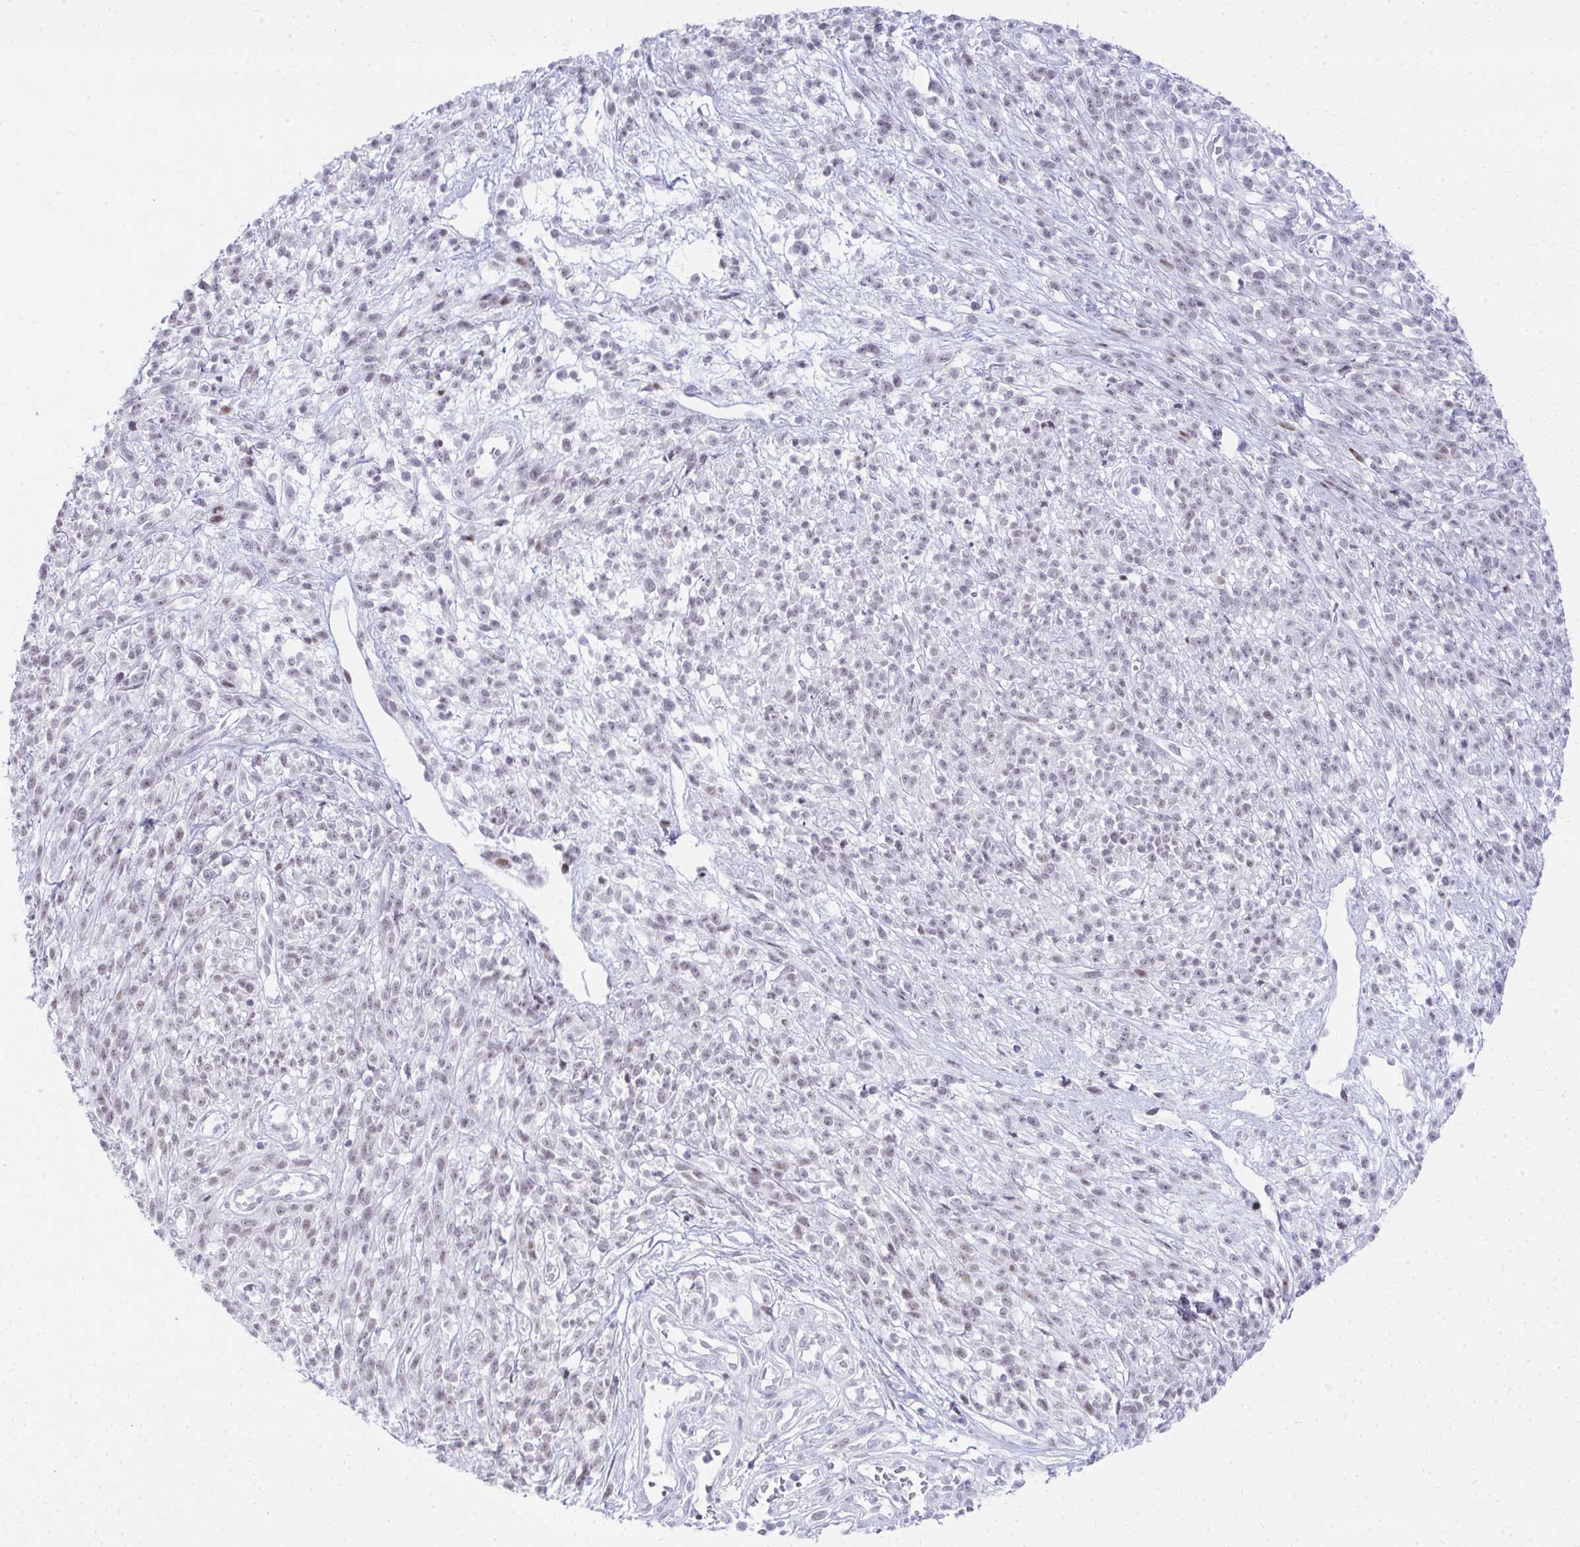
{"staining": {"intensity": "weak", "quantity": ">75%", "location": "nuclear"}, "tissue": "melanoma", "cell_type": "Tumor cells", "image_type": "cancer", "snomed": [{"axis": "morphology", "description": "Malignant melanoma, NOS"}, {"axis": "topography", "description": "Skin"}, {"axis": "topography", "description": "Skin of trunk"}], "caption": "Immunohistochemical staining of melanoma exhibits weak nuclear protein expression in approximately >75% of tumor cells.", "gene": "GLDN", "patient": {"sex": "male", "age": 74}}